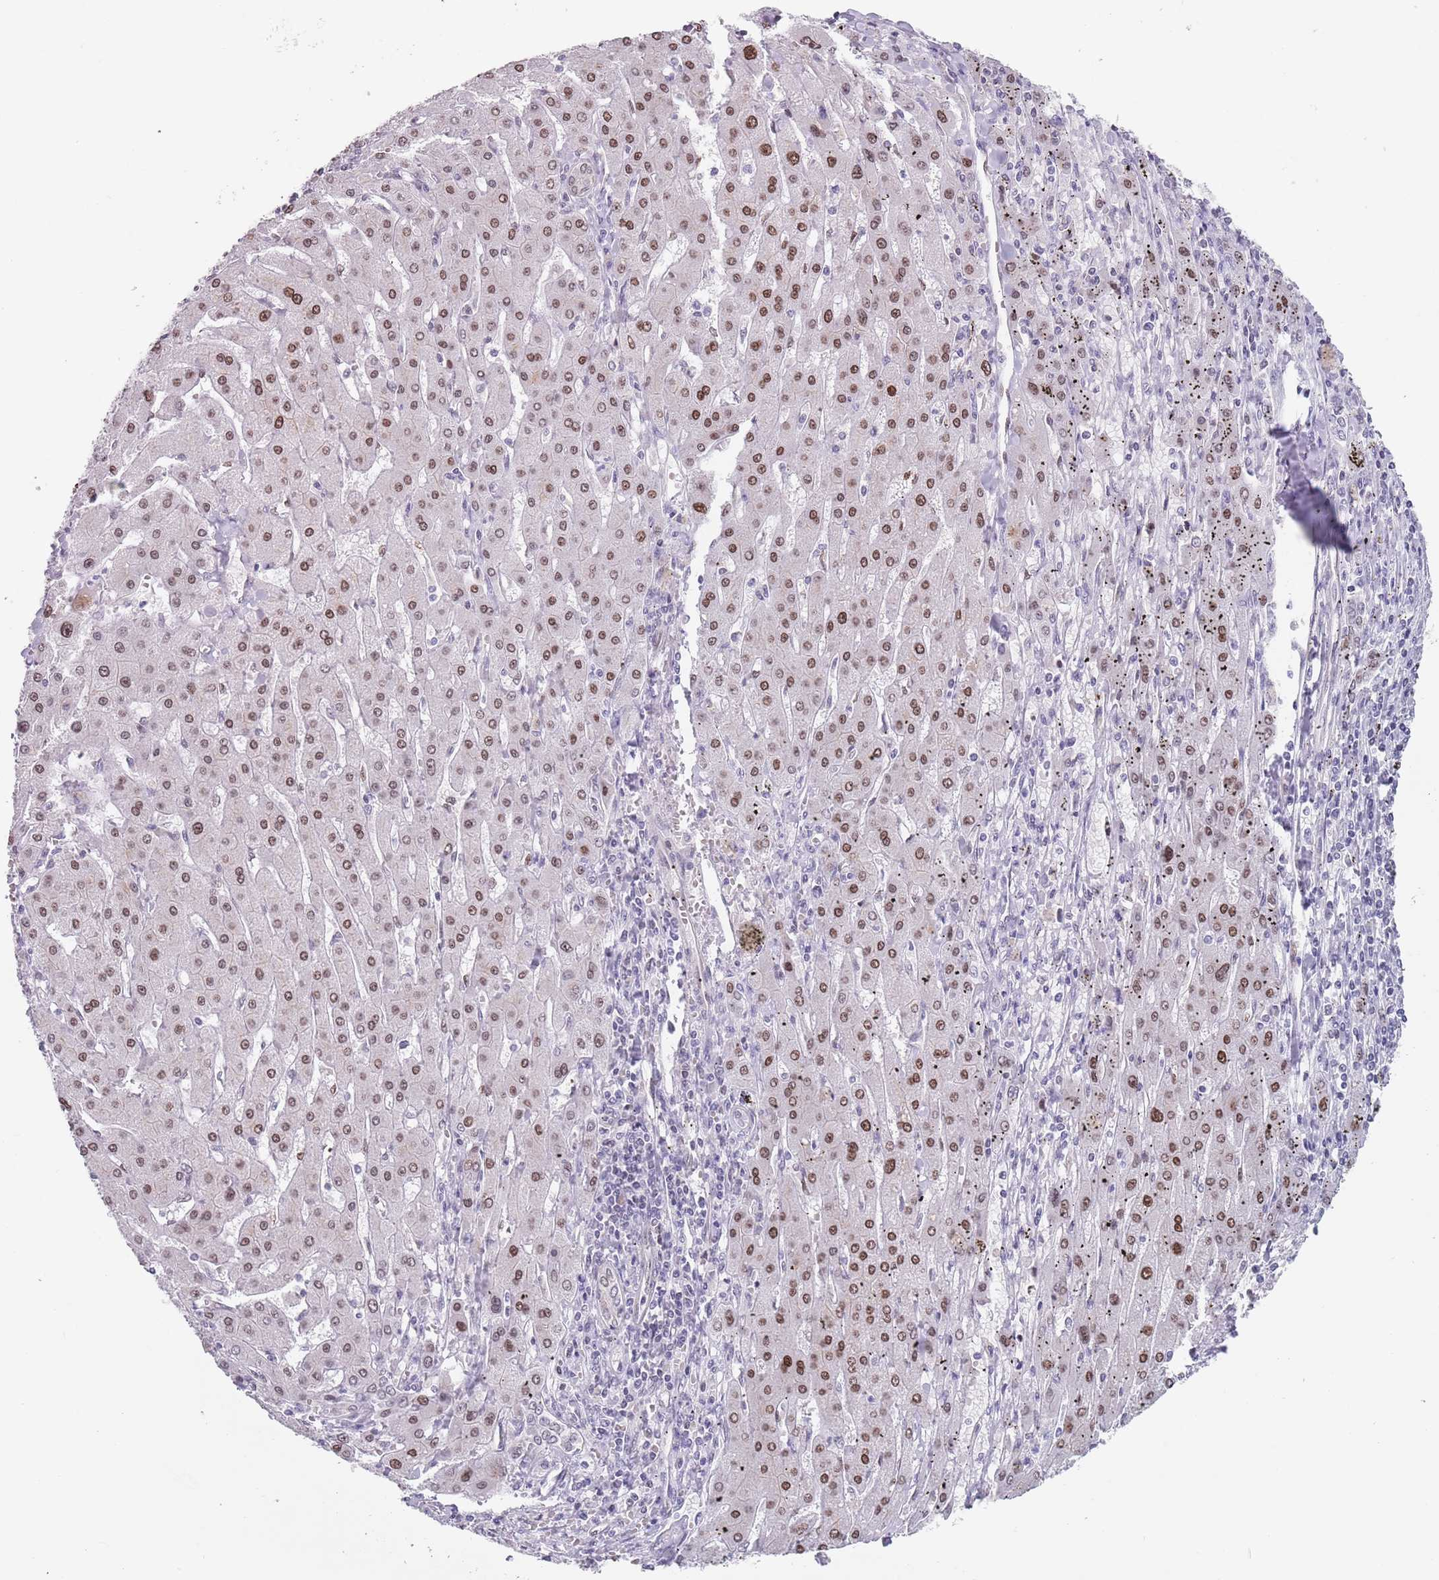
{"staining": {"intensity": "moderate", "quantity": ">75%", "location": "nuclear"}, "tissue": "liver cancer", "cell_type": "Tumor cells", "image_type": "cancer", "snomed": [{"axis": "morphology", "description": "Carcinoma, Hepatocellular, NOS"}, {"axis": "topography", "description": "Liver"}], "caption": "A brown stain highlights moderate nuclear staining of a protein in human liver cancer tumor cells. Immunohistochemistry stains the protein in brown and the nuclei are stained blue.", "gene": "MFSD12", "patient": {"sex": "male", "age": 72}}